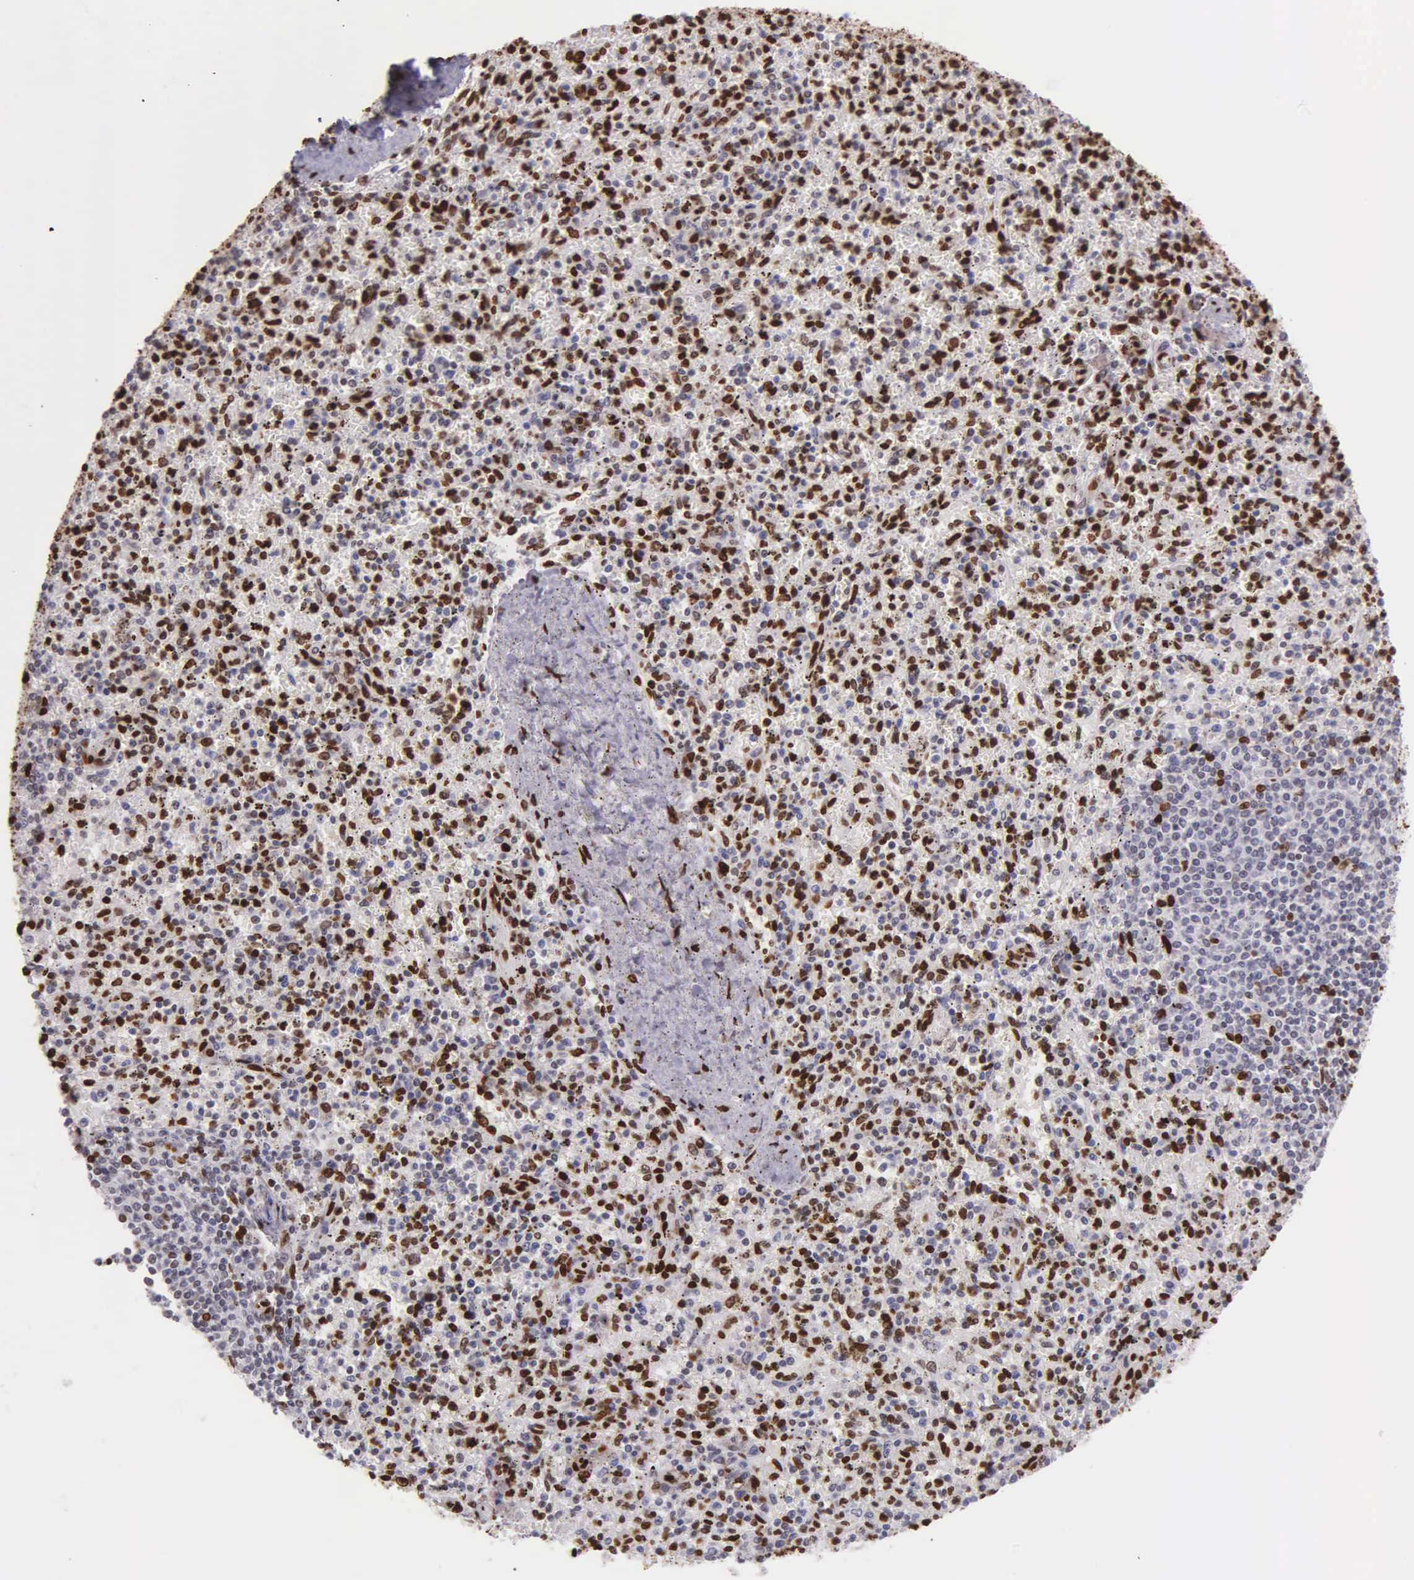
{"staining": {"intensity": "strong", "quantity": "25%-75%", "location": "nuclear"}, "tissue": "spleen", "cell_type": "Cells in red pulp", "image_type": "normal", "snomed": [{"axis": "morphology", "description": "Normal tissue, NOS"}, {"axis": "topography", "description": "Spleen"}], "caption": "Protein staining reveals strong nuclear staining in approximately 25%-75% of cells in red pulp in benign spleen.", "gene": "H1", "patient": {"sex": "male", "age": 72}}